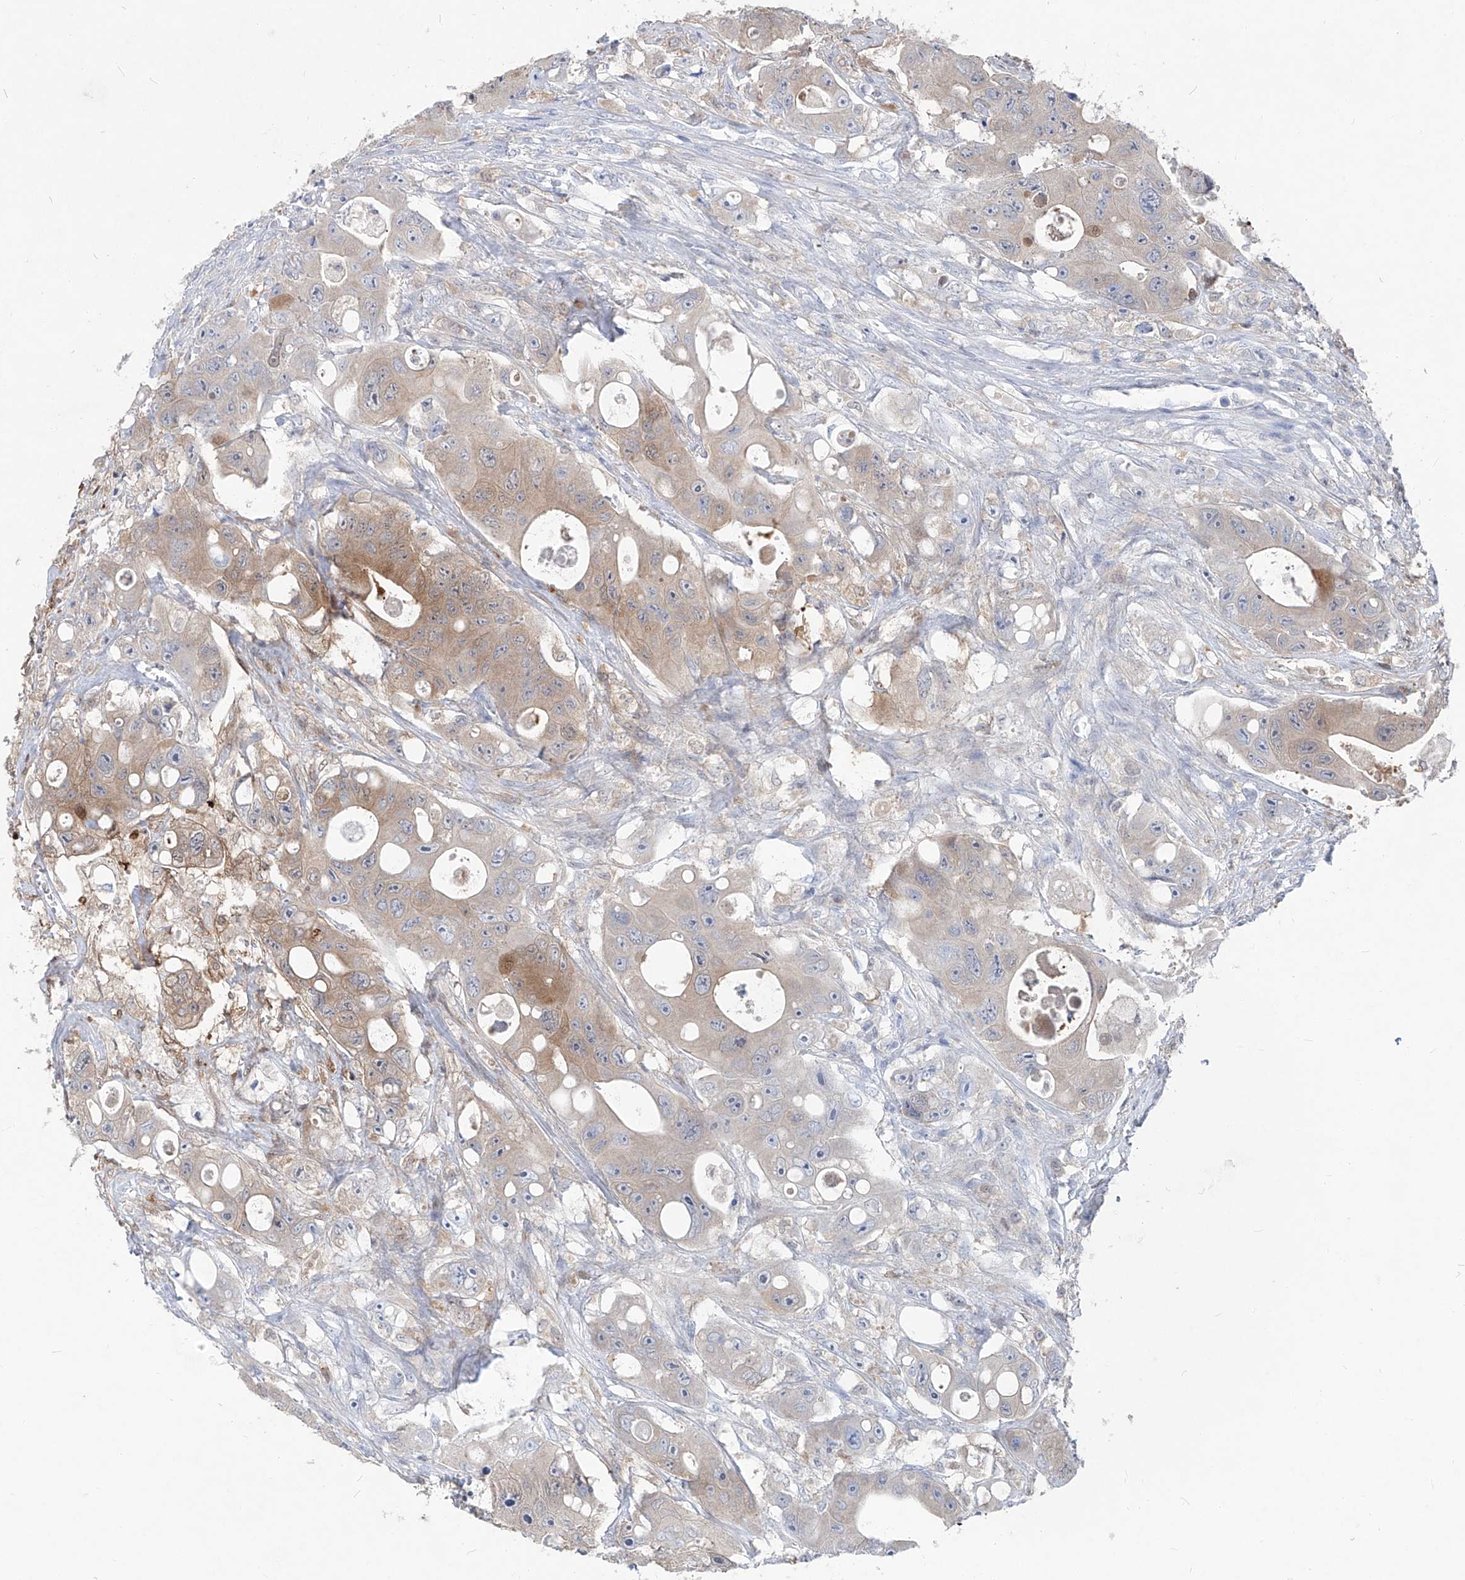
{"staining": {"intensity": "moderate", "quantity": "<25%", "location": "cytoplasmic/membranous"}, "tissue": "colorectal cancer", "cell_type": "Tumor cells", "image_type": "cancer", "snomed": [{"axis": "morphology", "description": "Adenocarcinoma, NOS"}, {"axis": "topography", "description": "Colon"}], "caption": "Immunohistochemical staining of adenocarcinoma (colorectal) displays low levels of moderate cytoplasmic/membranous expression in approximately <25% of tumor cells.", "gene": "UFL1", "patient": {"sex": "female", "age": 46}}